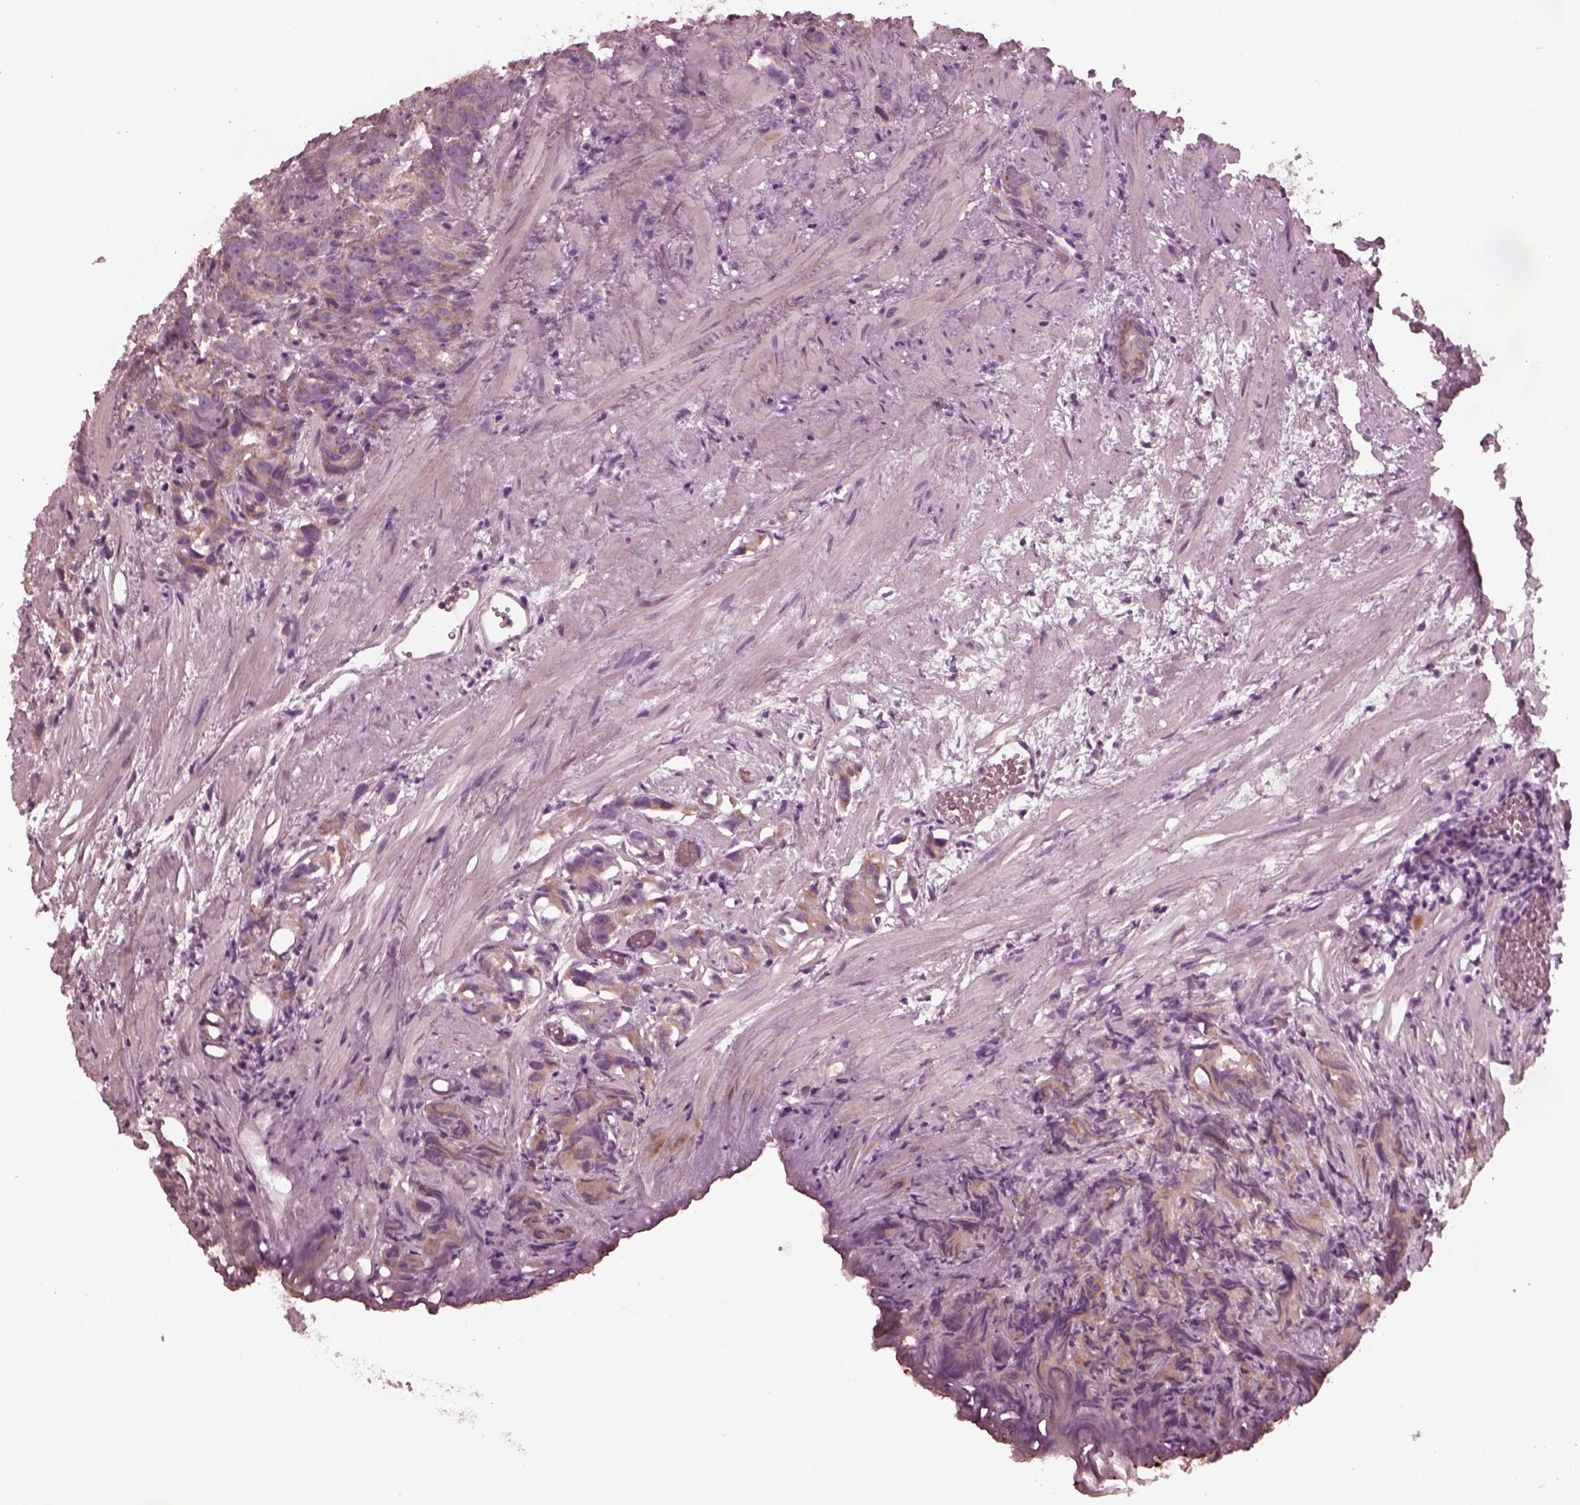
{"staining": {"intensity": "weak", "quantity": ">75%", "location": "cytoplasmic/membranous"}, "tissue": "prostate cancer", "cell_type": "Tumor cells", "image_type": "cancer", "snomed": [{"axis": "morphology", "description": "Adenocarcinoma, High grade"}, {"axis": "topography", "description": "Prostate"}], "caption": "An image of prostate cancer stained for a protein reveals weak cytoplasmic/membranous brown staining in tumor cells.", "gene": "KIF6", "patient": {"sex": "male", "age": 90}}